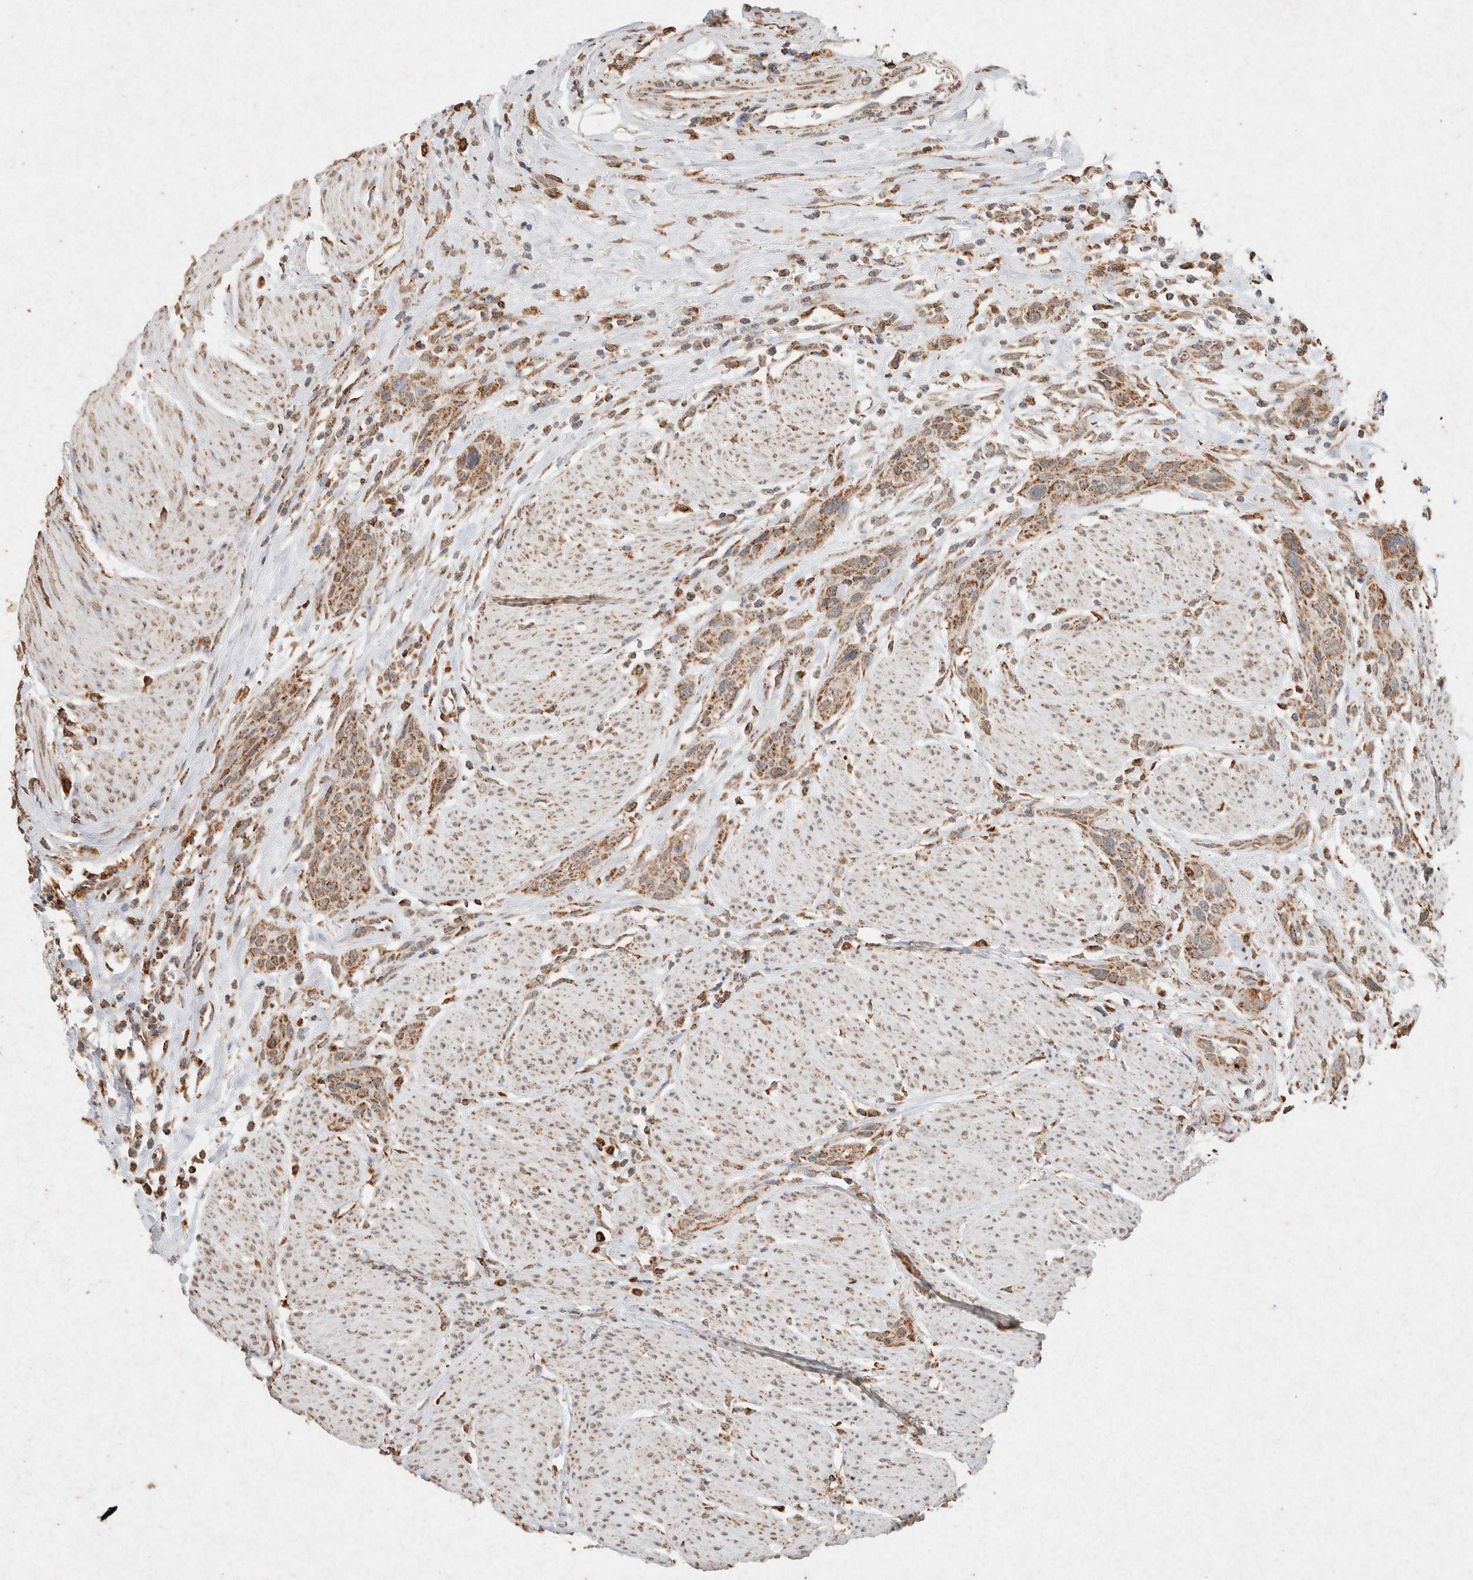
{"staining": {"intensity": "moderate", "quantity": ">75%", "location": "cytoplasmic/membranous"}, "tissue": "urothelial cancer", "cell_type": "Tumor cells", "image_type": "cancer", "snomed": [{"axis": "morphology", "description": "Urothelial carcinoma, High grade"}, {"axis": "topography", "description": "Urinary bladder"}], "caption": "Immunohistochemical staining of urothelial cancer displays moderate cytoplasmic/membranous protein expression in about >75% of tumor cells. The staining was performed using DAB to visualize the protein expression in brown, while the nuclei were stained in blue with hematoxylin (Magnification: 20x).", "gene": "SDC2", "patient": {"sex": "male", "age": 35}}